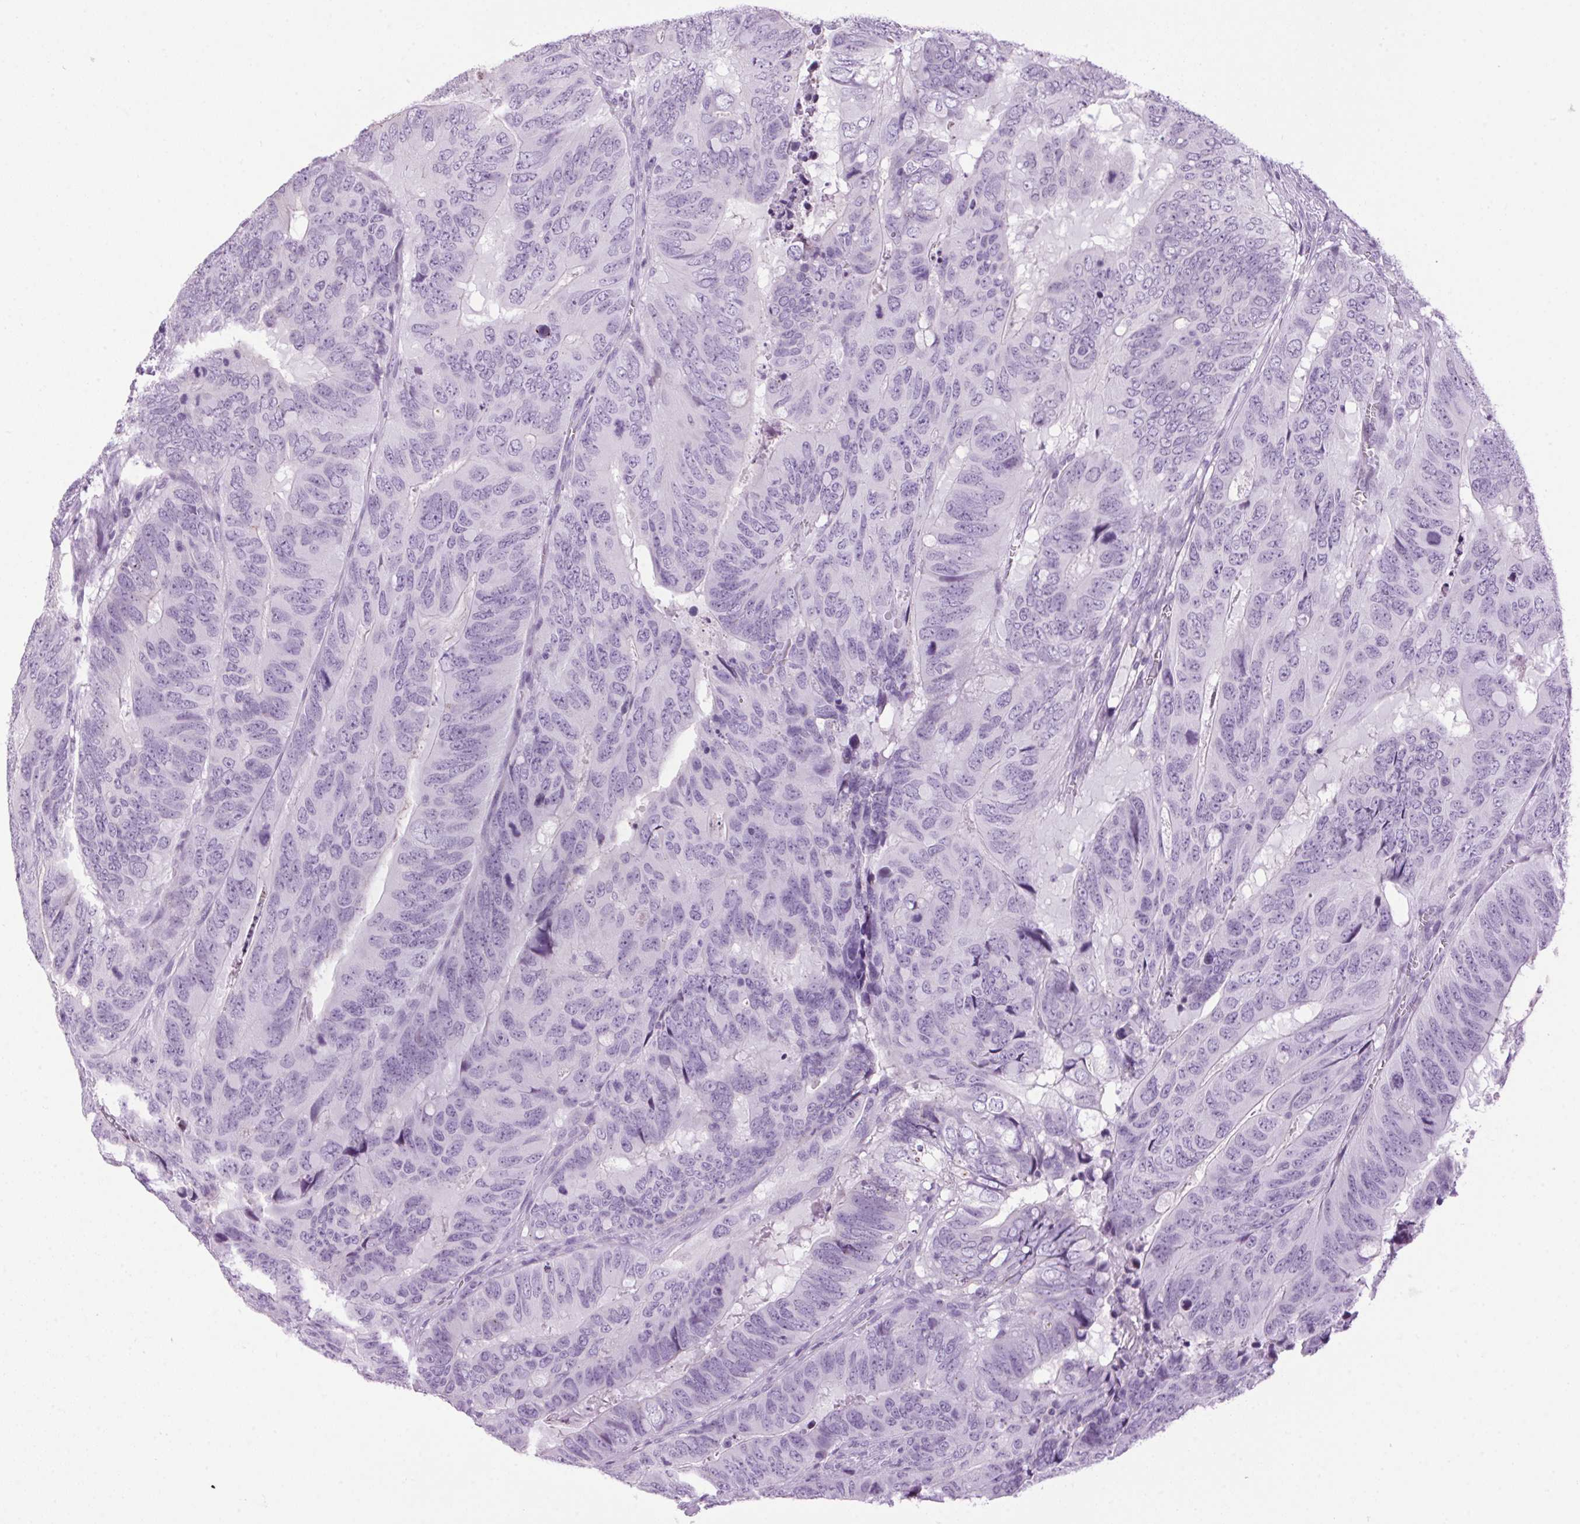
{"staining": {"intensity": "negative", "quantity": "none", "location": "none"}, "tissue": "colorectal cancer", "cell_type": "Tumor cells", "image_type": "cancer", "snomed": [{"axis": "morphology", "description": "Adenocarcinoma, NOS"}, {"axis": "topography", "description": "Colon"}], "caption": "A micrograph of human colorectal cancer (adenocarcinoma) is negative for staining in tumor cells.", "gene": "TMEM88B", "patient": {"sex": "male", "age": 79}}